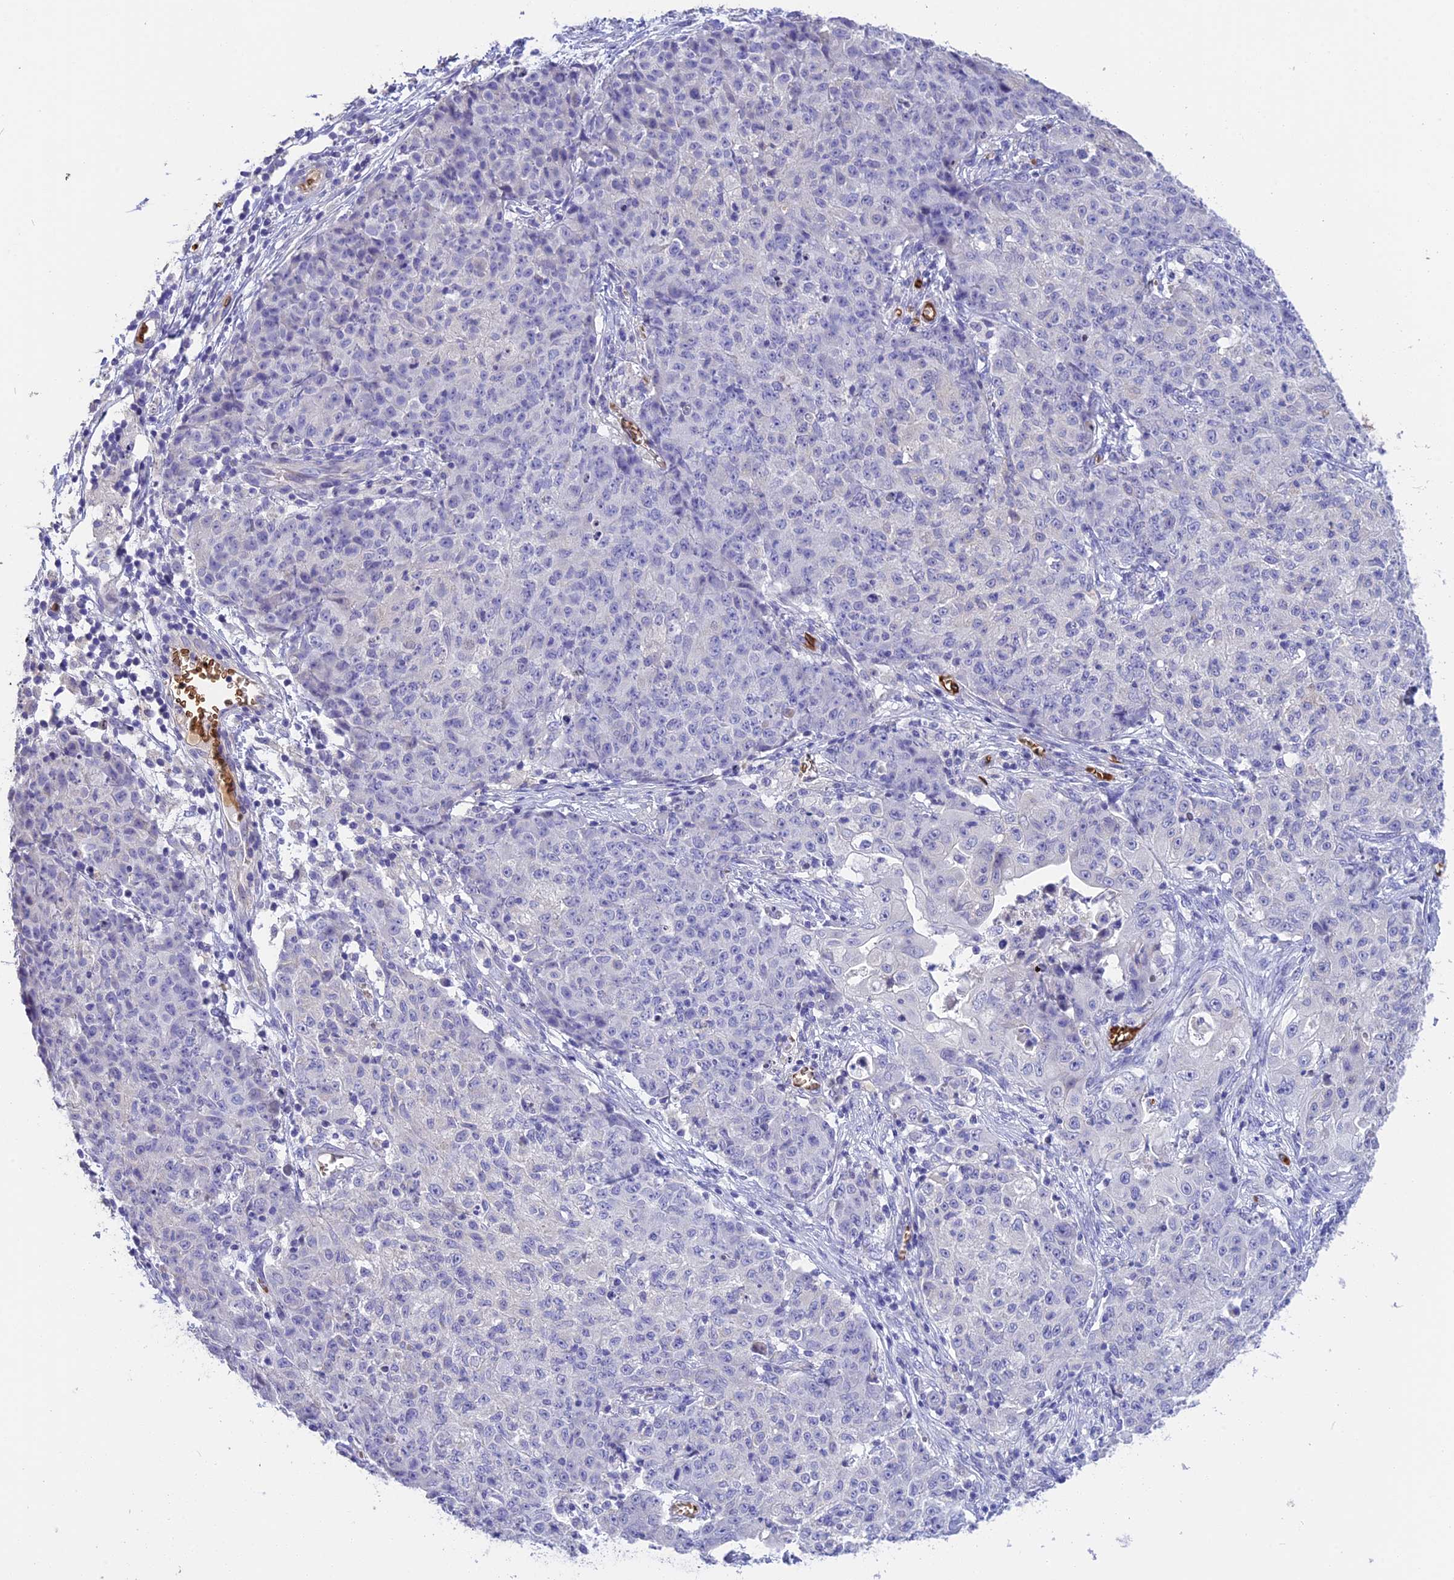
{"staining": {"intensity": "negative", "quantity": "none", "location": "none"}, "tissue": "ovarian cancer", "cell_type": "Tumor cells", "image_type": "cancer", "snomed": [{"axis": "morphology", "description": "Carcinoma, endometroid"}, {"axis": "topography", "description": "Ovary"}], "caption": "Endometroid carcinoma (ovarian) stained for a protein using IHC shows no positivity tumor cells.", "gene": "TNNC2", "patient": {"sex": "female", "age": 42}}